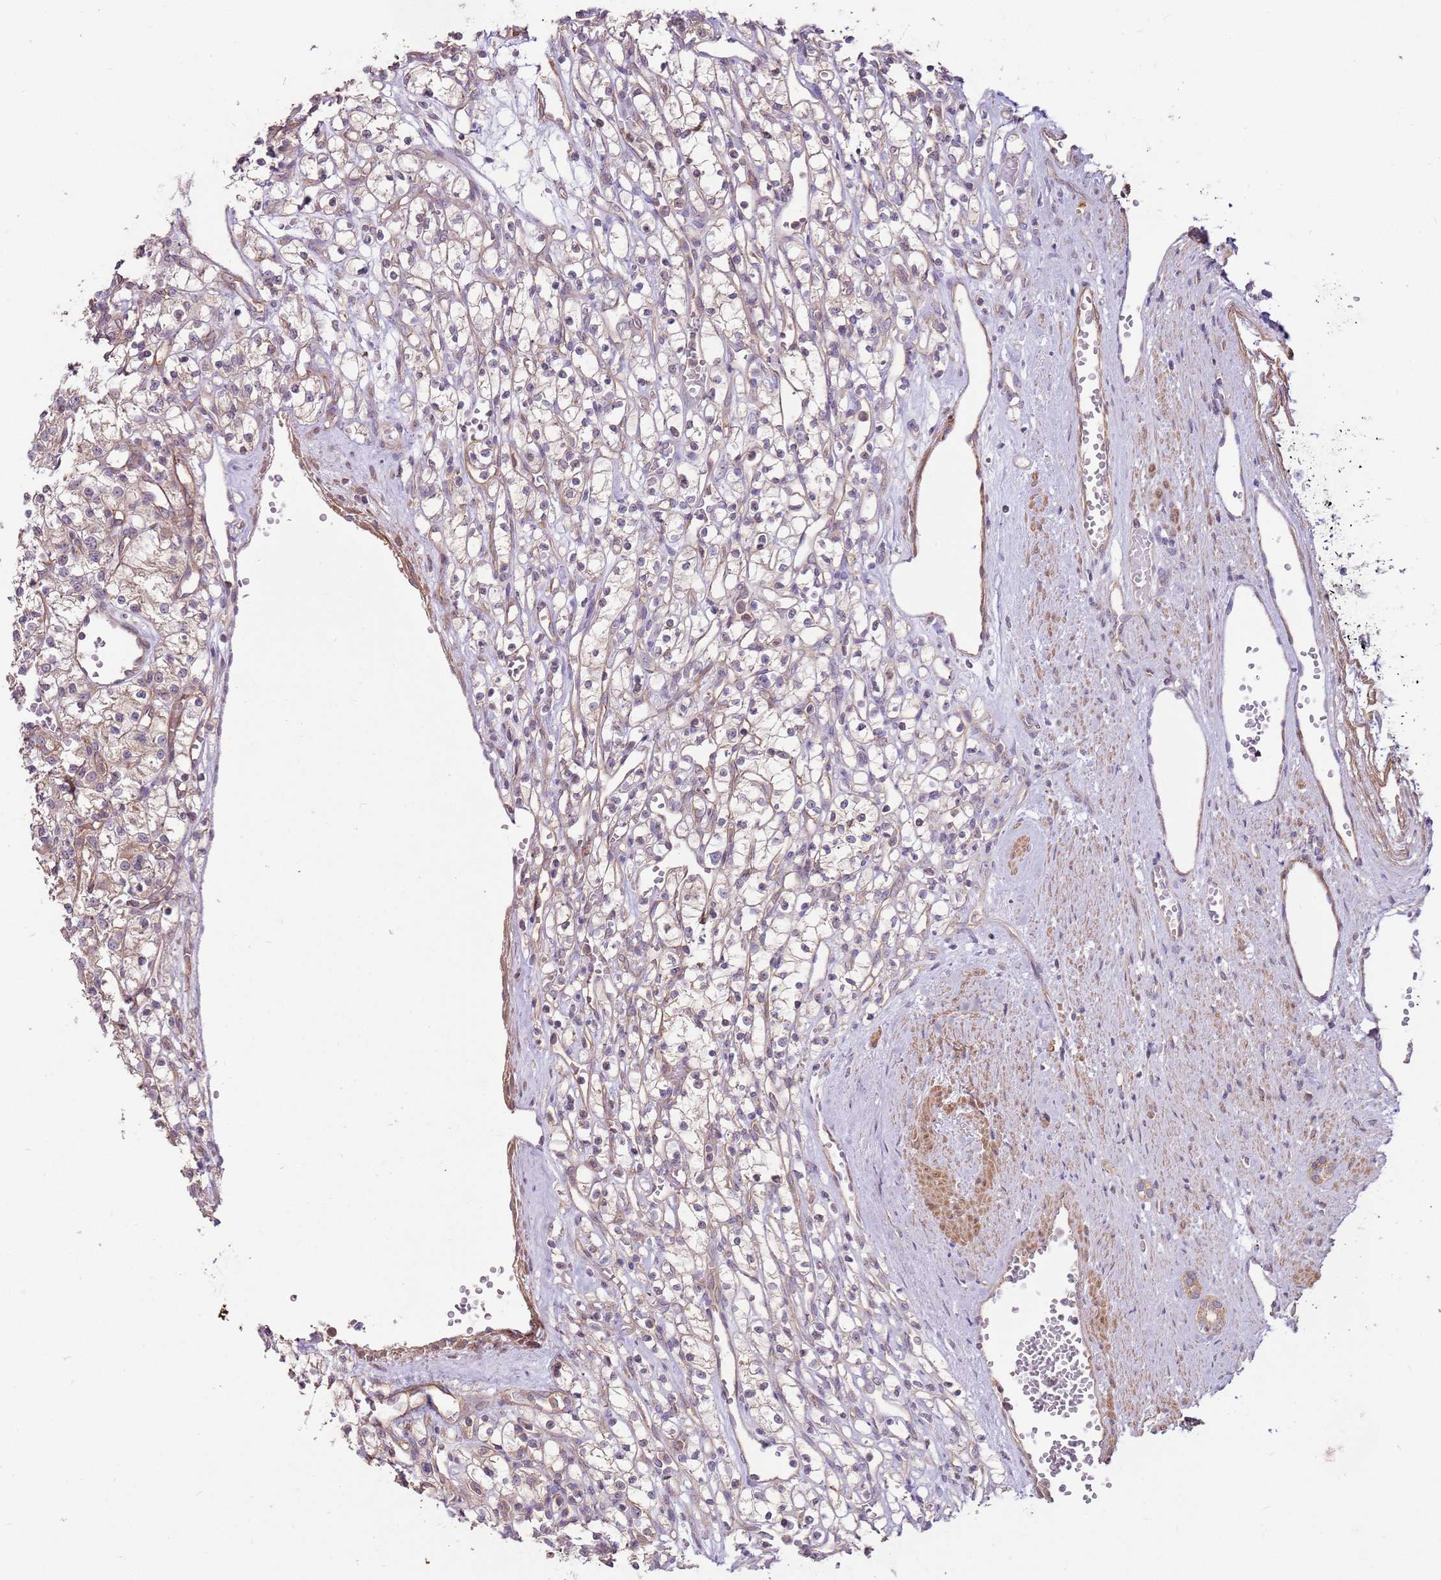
{"staining": {"intensity": "weak", "quantity": "25%-75%", "location": "cytoplasmic/membranous"}, "tissue": "renal cancer", "cell_type": "Tumor cells", "image_type": "cancer", "snomed": [{"axis": "morphology", "description": "Adenocarcinoma, NOS"}, {"axis": "topography", "description": "Kidney"}], "caption": "There is low levels of weak cytoplasmic/membranous positivity in tumor cells of renal cancer, as demonstrated by immunohistochemical staining (brown color).", "gene": "SPATA31D1", "patient": {"sex": "female", "age": 59}}